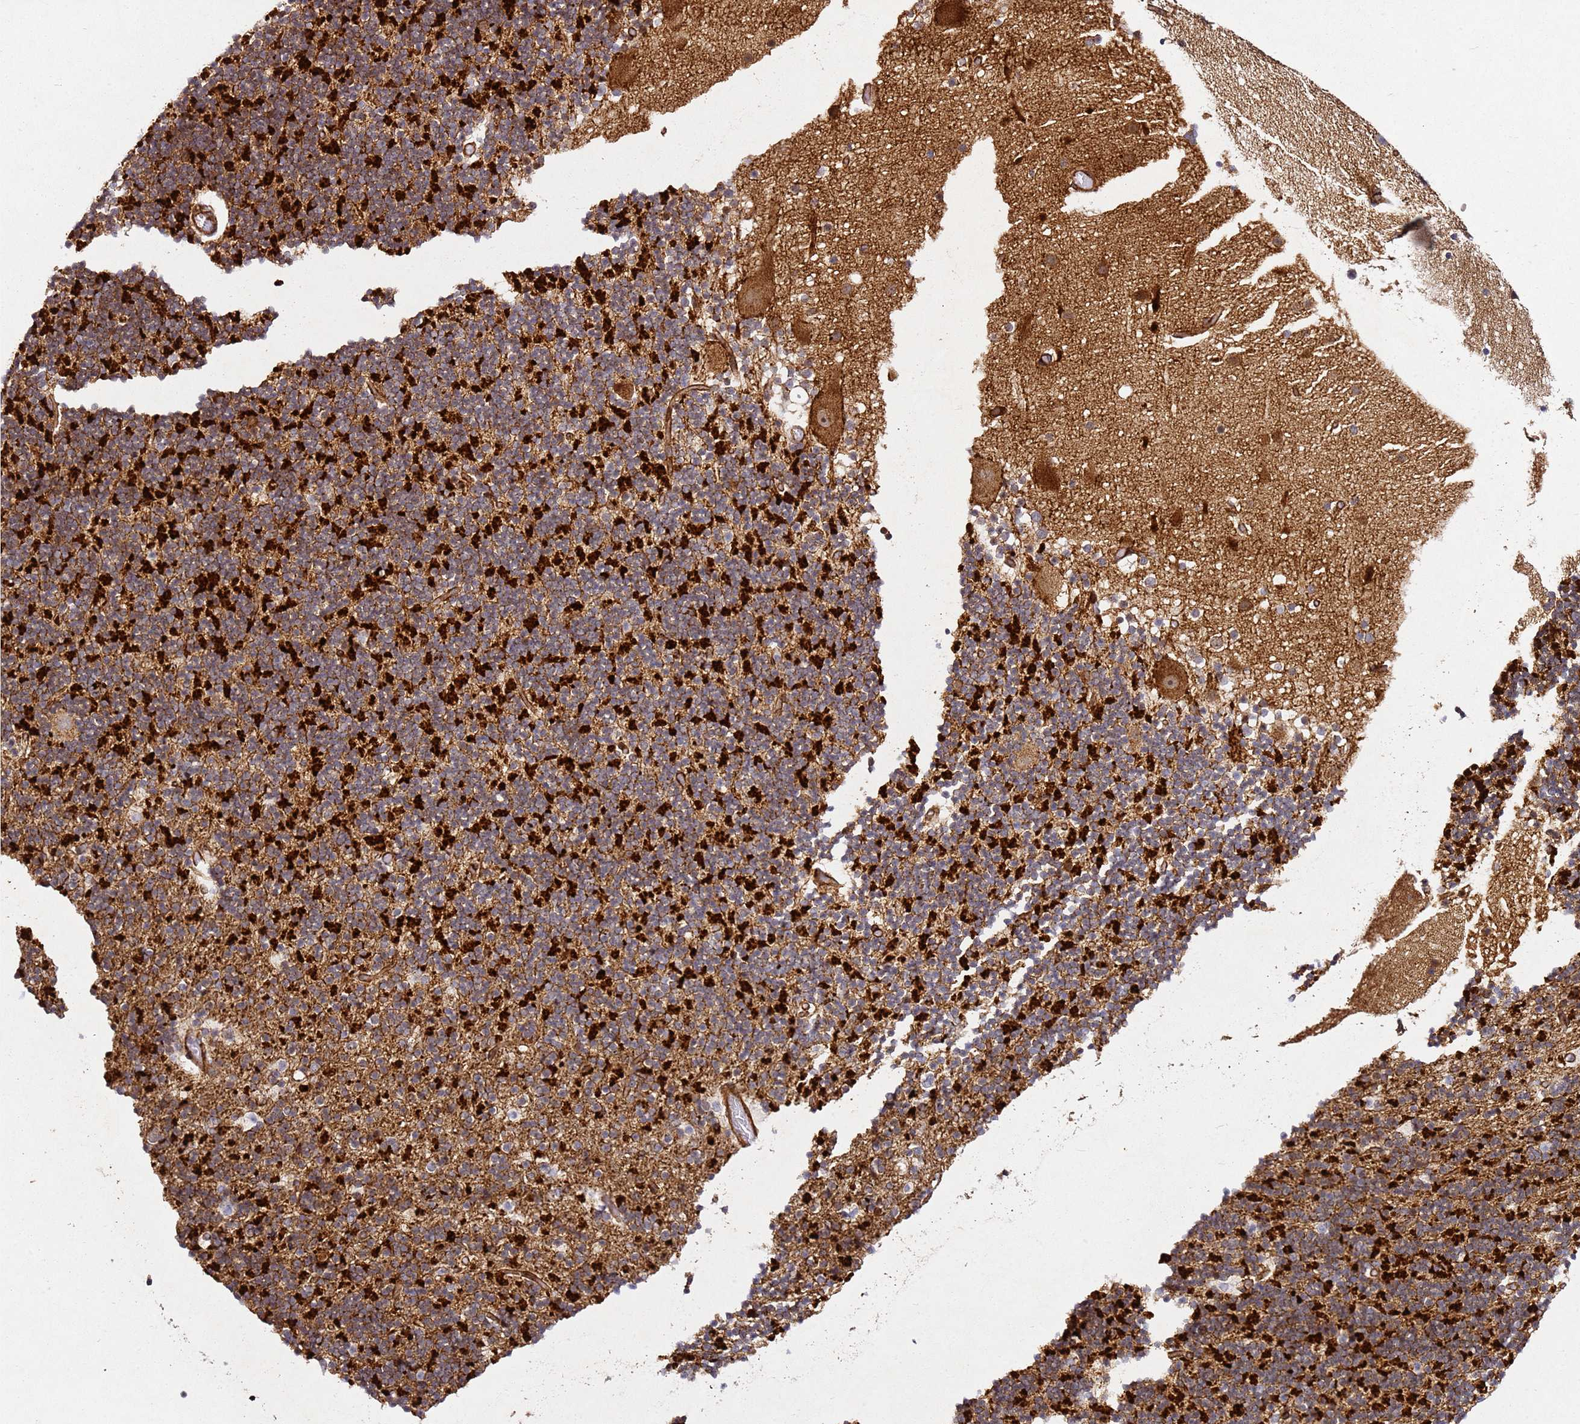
{"staining": {"intensity": "strong", "quantity": "25%-75%", "location": "cytoplasmic/membranous"}, "tissue": "cerebellum", "cell_type": "Cells in granular layer", "image_type": "normal", "snomed": [{"axis": "morphology", "description": "Normal tissue, NOS"}, {"axis": "topography", "description": "Cerebellum"}], "caption": "Unremarkable cerebellum exhibits strong cytoplasmic/membranous positivity in approximately 25%-75% of cells in granular layer, visualized by immunohistochemistry.", "gene": "ZNF296", "patient": {"sex": "male", "age": 57}}